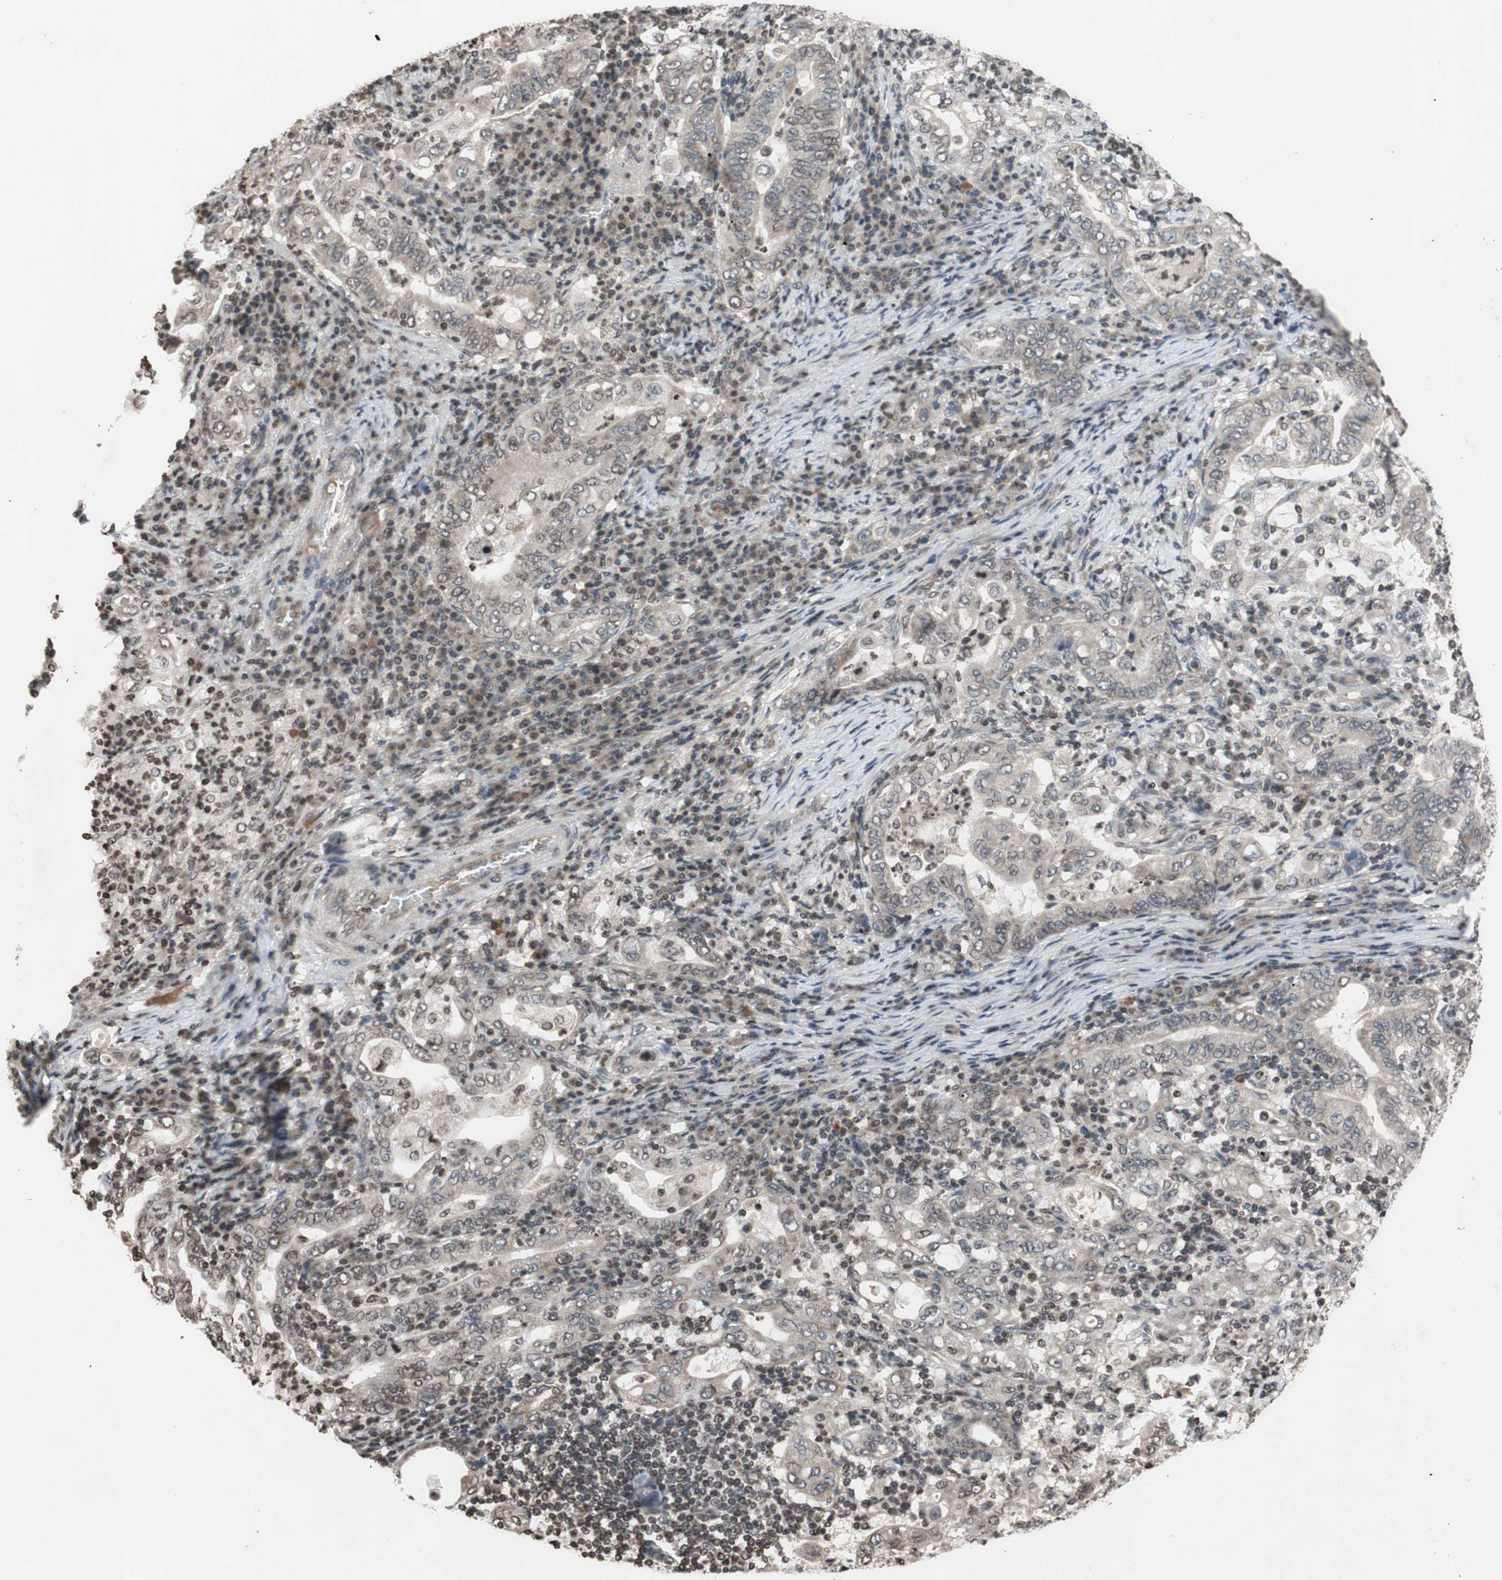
{"staining": {"intensity": "weak", "quantity": "25%-75%", "location": "cytoplasmic/membranous,nuclear"}, "tissue": "stomach cancer", "cell_type": "Tumor cells", "image_type": "cancer", "snomed": [{"axis": "morphology", "description": "Normal tissue, NOS"}, {"axis": "morphology", "description": "Adenocarcinoma, NOS"}, {"axis": "topography", "description": "Esophagus"}, {"axis": "topography", "description": "Stomach, upper"}, {"axis": "topography", "description": "Peripheral nerve tissue"}], "caption": "This is an image of immunohistochemistry (IHC) staining of adenocarcinoma (stomach), which shows weak positivity in the cytoplasmic/membranous and nuclear of tumor cells.", "gene": "MCM6", "patient": {"sex": "male", "age": 62}}